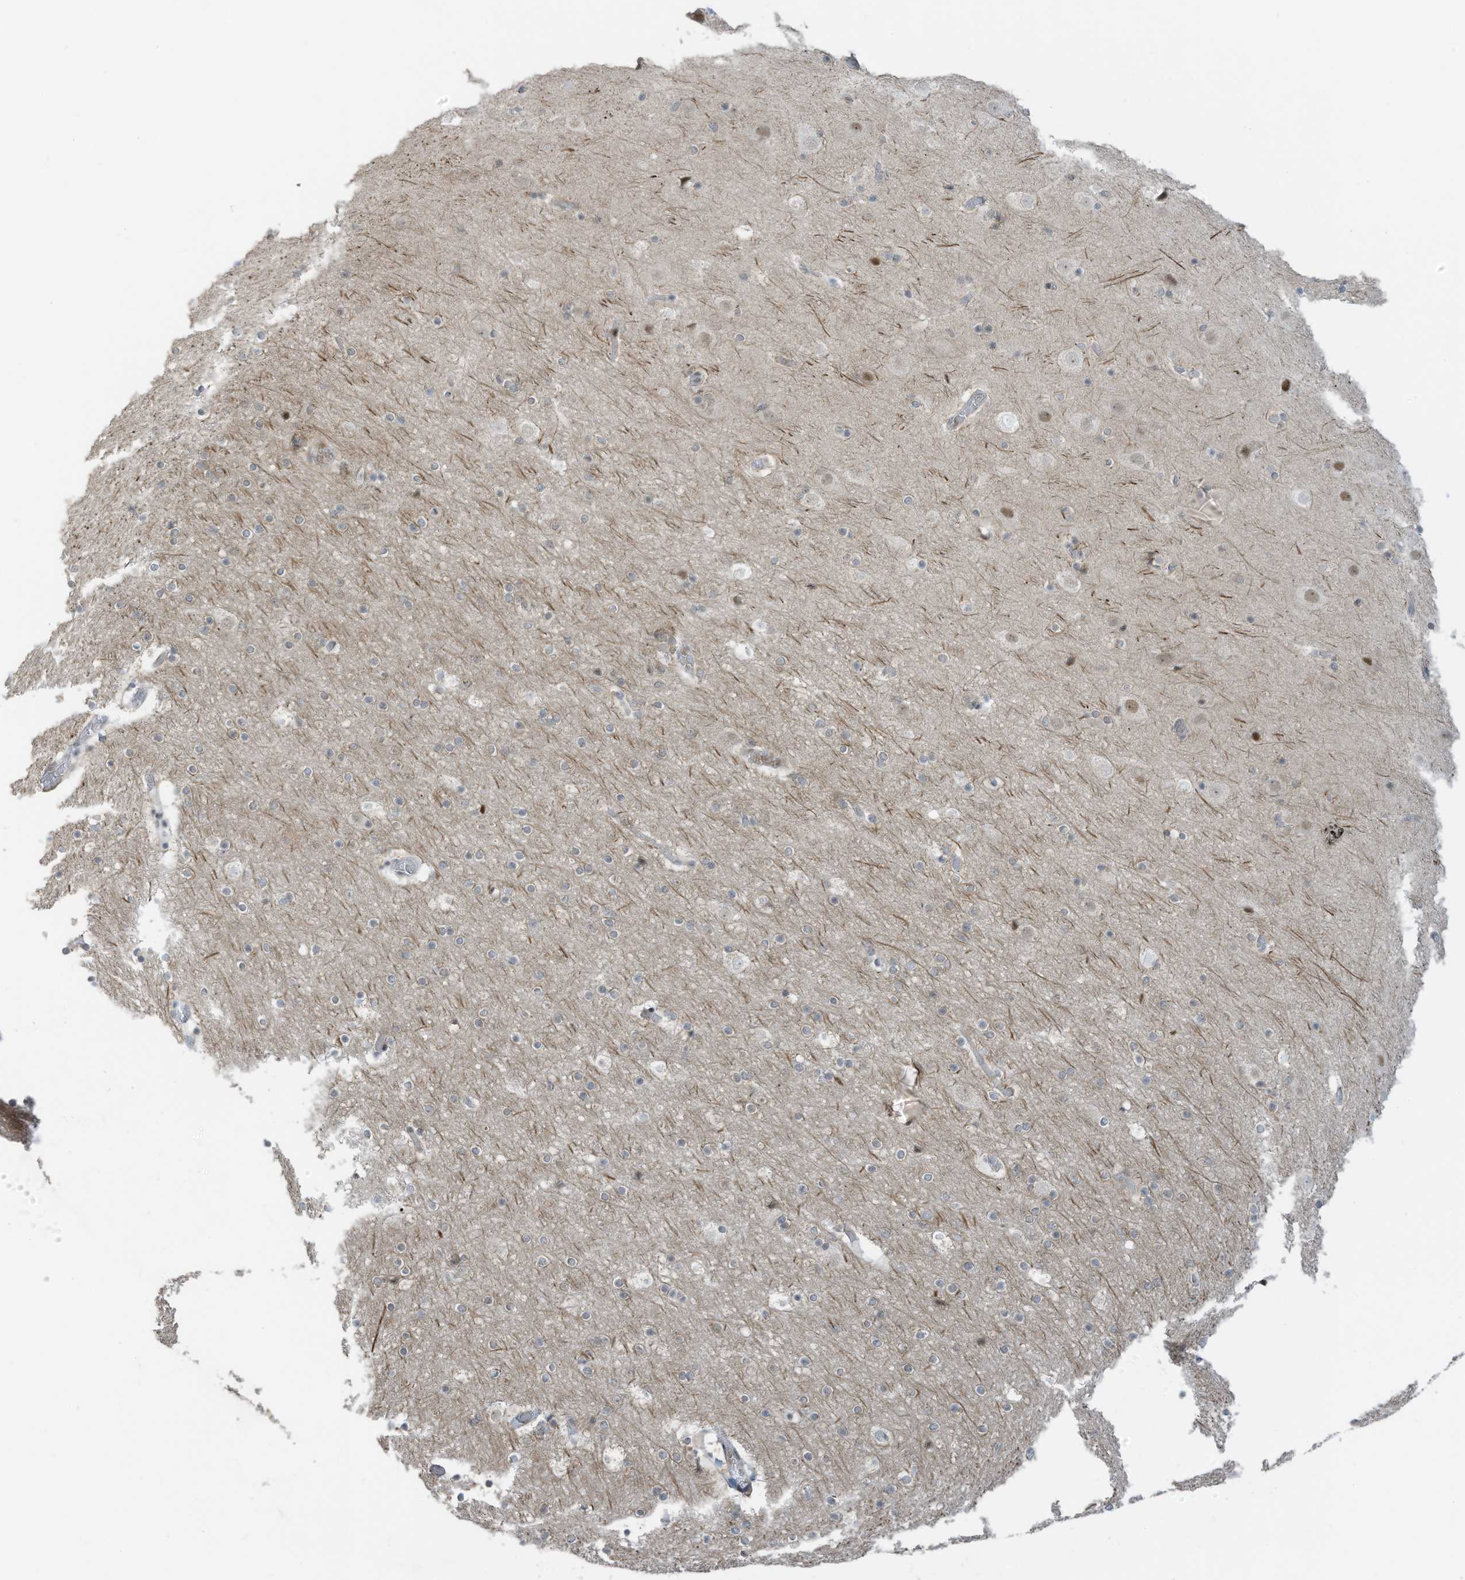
{"staining": {"intensity": "weak", "quantity": "25%-75%", "location": "nuclear"}, "tissue": "cerebral cortex", "cell_type": "Endothelial cells", "image_type": "normal", "snomed": [{"axis": "morphology", "description": "Normal tissue, NOS"}, {"axis": "topography", "description": "Cerebral cortex"}], "caption": "Immunohistochemical staining of benign human cerebral cortex demonstrates 25%-75% levels of weak nuclear protein expression in about 25%-75% of endothelial cells. (DAB IHC, brown staining for protein, blue staining for nuclei).", "gene": "ZCWPW2", "patient": {"sex": "male", "age": 57}}